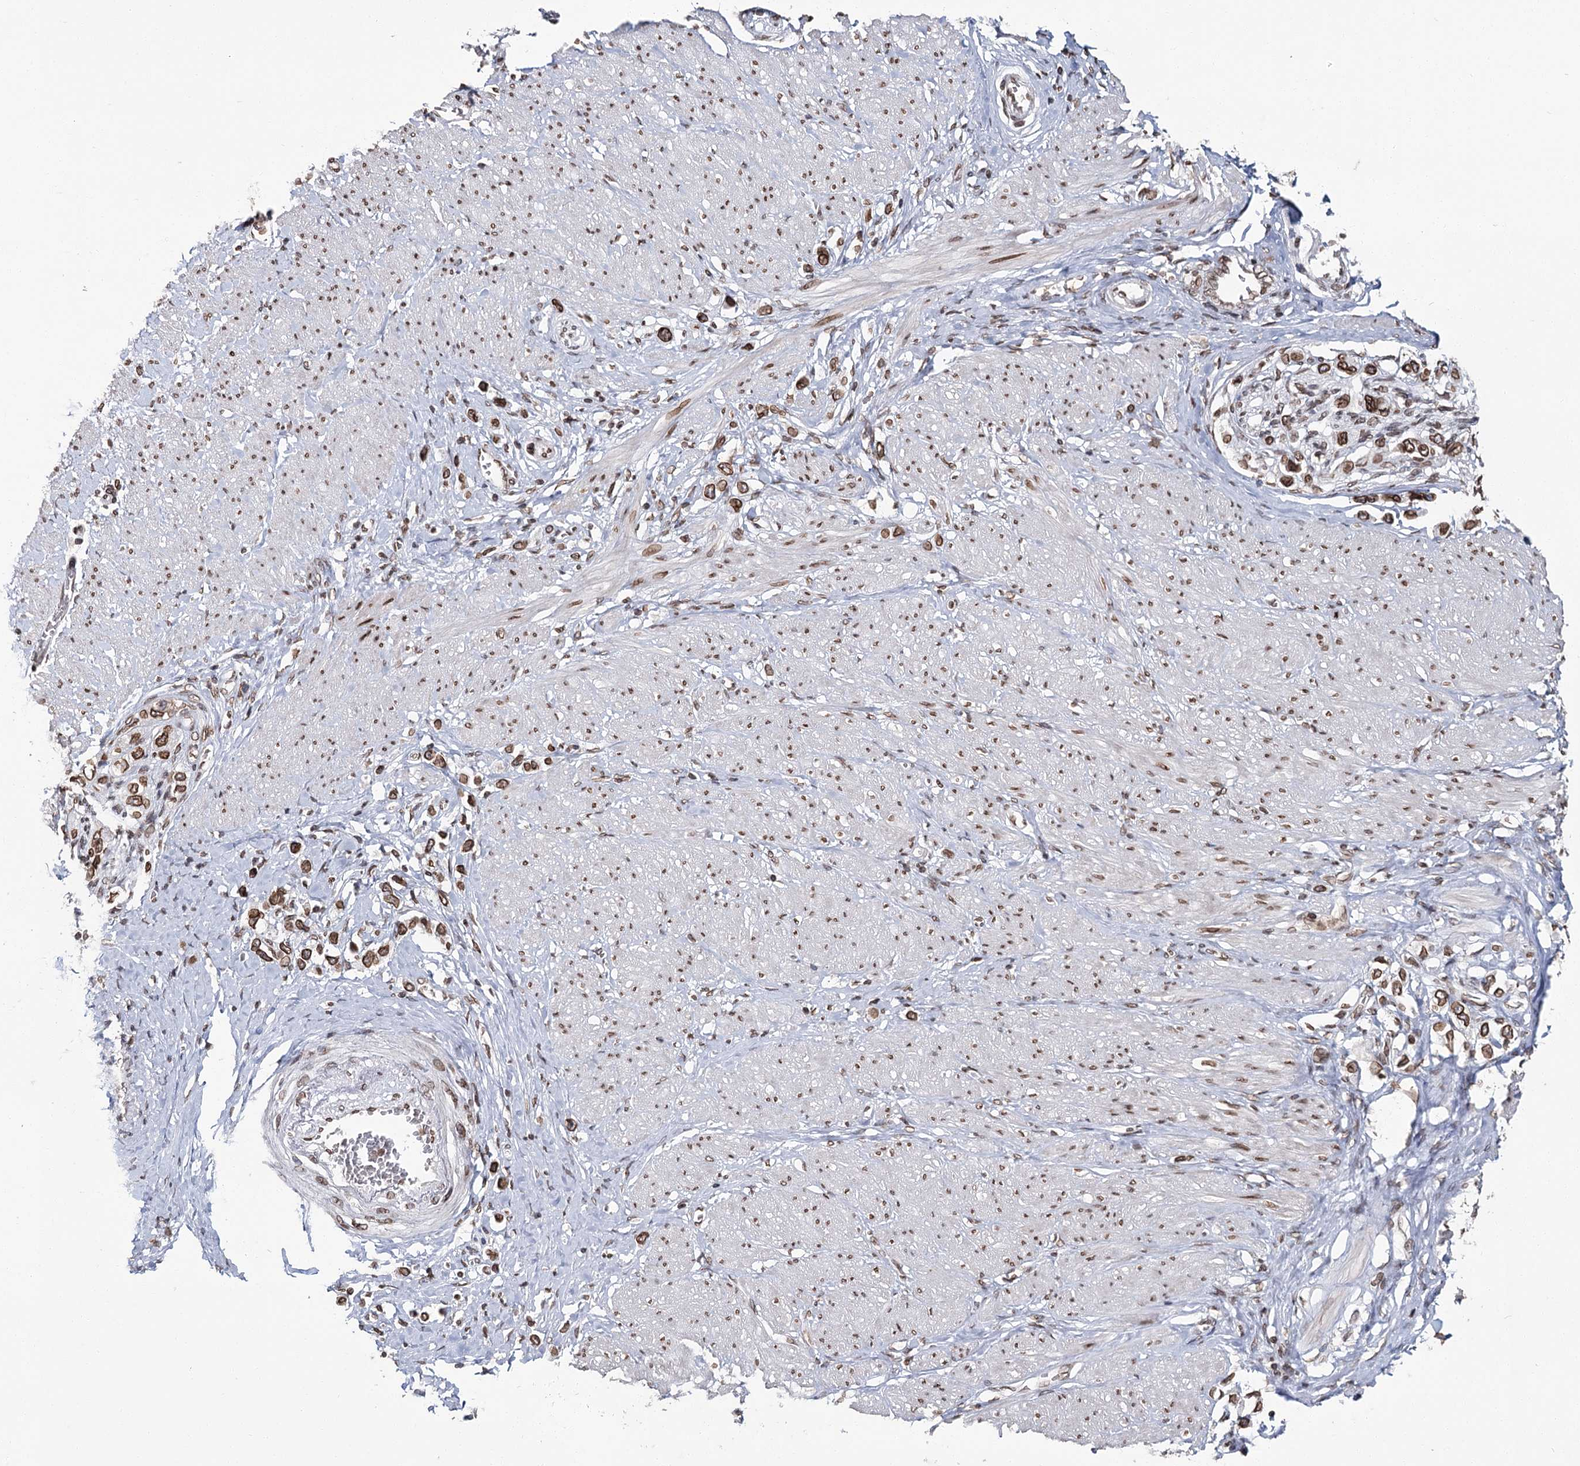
{"staining": {"intensity": "moderate", "quantity": ">75%", "location": "cytoplasmic/membranous,nuclear"}, "tissue": "stomach cancer", "cell_type": "Tumor cells", "image_type": "cancer", "snomed": [{"axis": "morphology", "description": "Adenocarcinoma, NOS"}, {"axis": "topography", "description": "Stomach"}], "caption": "Tumor cells reveal medium levels of moderate cytoplasmic/membranous and nuclear staining in about >75% of cells in human stomach adenocarcinoma. Using DAB (brown) and hematoxylin (blue) stains, captured at high magnification using brightfield microscopy.", "gene": "KIAA0930", "patient": {"sex": "female", "age": 65}}